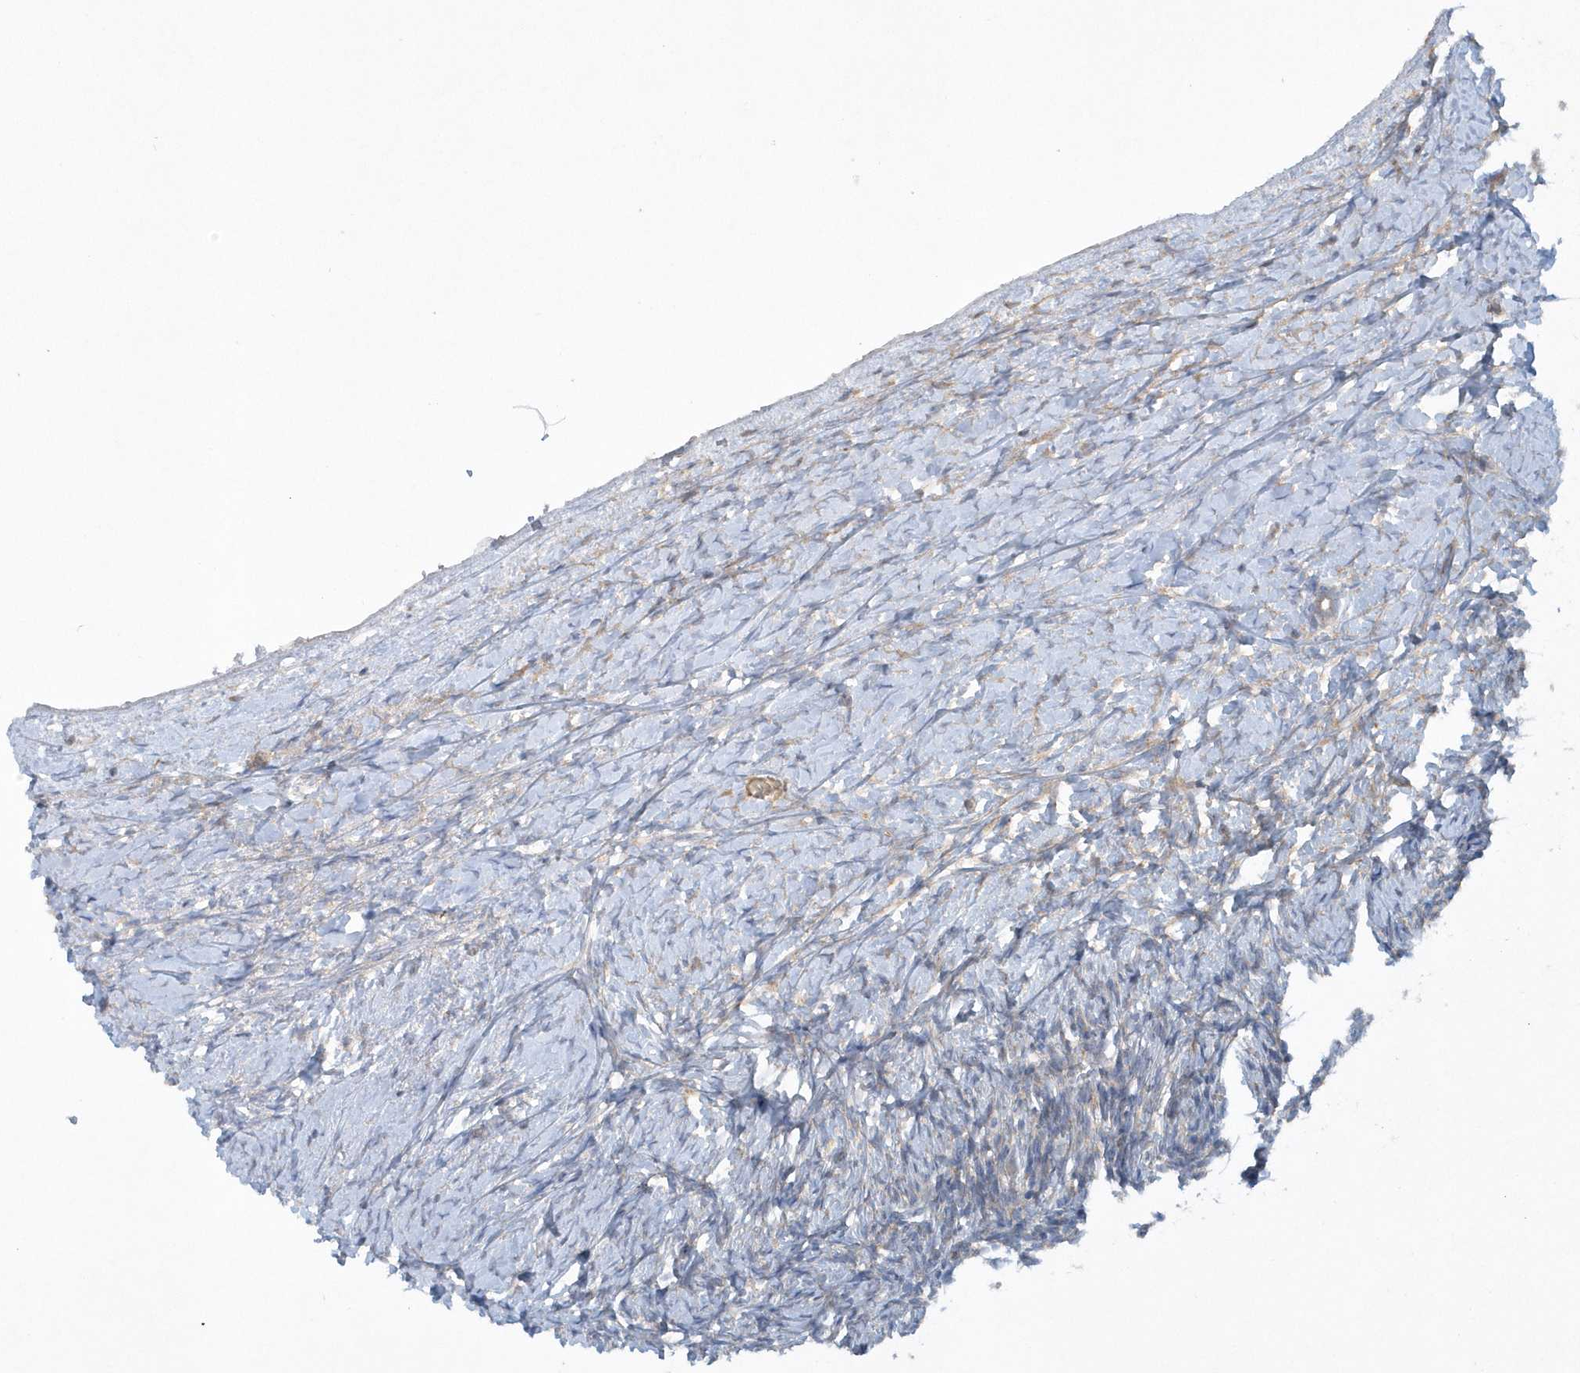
{"staining": {"intensity": "strong", "quantity": ">75%", "location": "cytoplasmic/membranous"}, "tissue": "ovary", "cell_type": "Follicle cells", "image_type": "normal", "snomed": [{"axis": "morphology", "description": "Normal tissue, NOS"}, {"axis": "morphology", "description": "Developmental malformation"}, {"axis": "topography", "description": "Ovary"}], "caption": "Immunohistochemical staining of benign ovary reveals strong cytoplasmic/membranous protein staining in approximately >75% of follicle cells.", "gene": "CNOT10", "patient": {"sex": "female", "age": 39}}